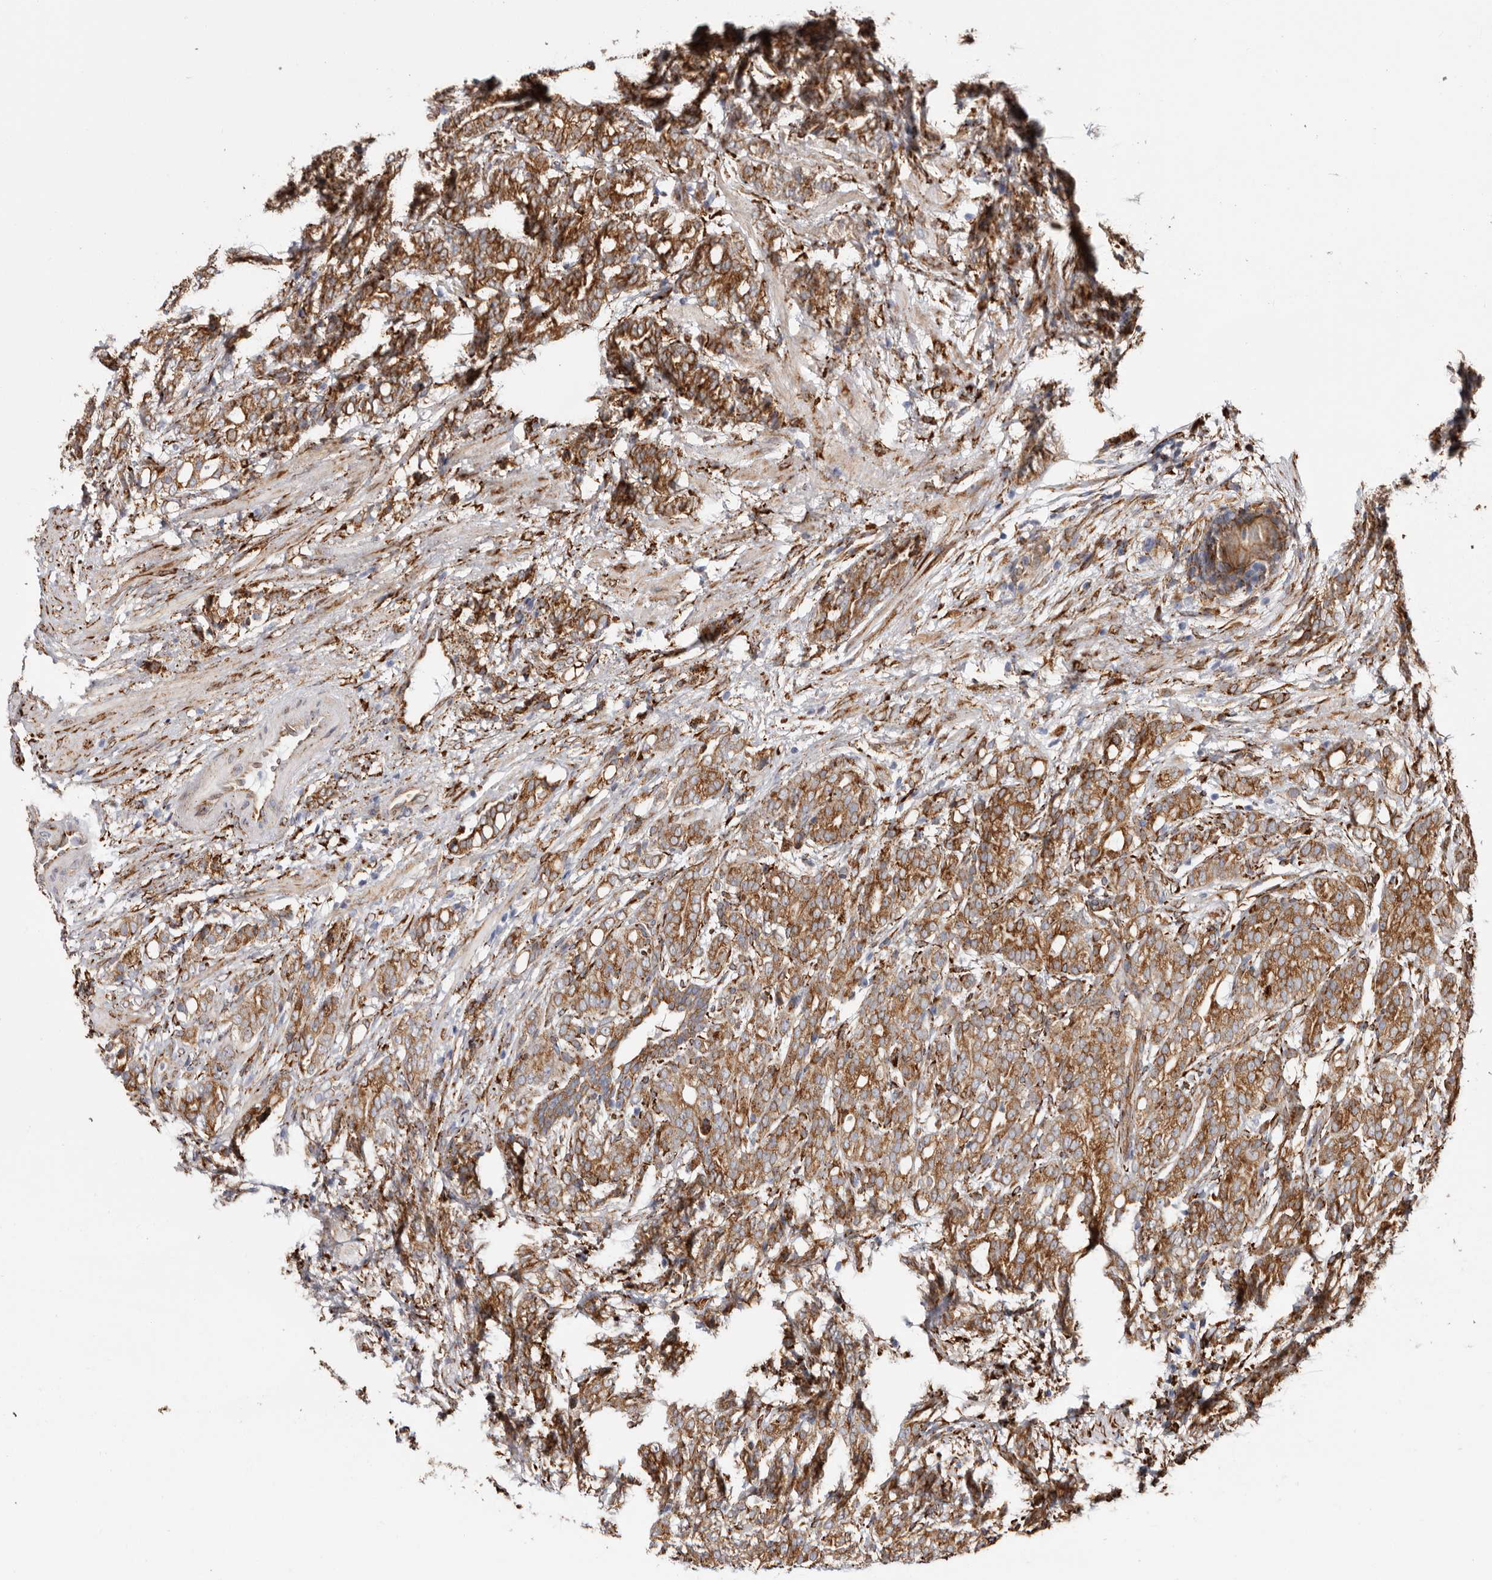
{"staining": {"intensity": "strong", "quantity": ">75%", "location": "cytoplasmic/membranous"}, "tissue": "prostate cancer", "cell_type": "Tumor cells", "image_type": "cancer", "snomed": [{"axis": "morphology", "description": "Adenocarcinoma, High grade"}, {"axis": "topography", "description": "Prostate"}], "caption": "DAB (3,3'-diaminobenzidine) immunohistochemical staining of prostate cancer exhibits strong cytoplasmic/membranous protein staining in about >75% of tumor cells.", "gene": "SEMA3E", "patient": {"sex": "male", "age": 57}}